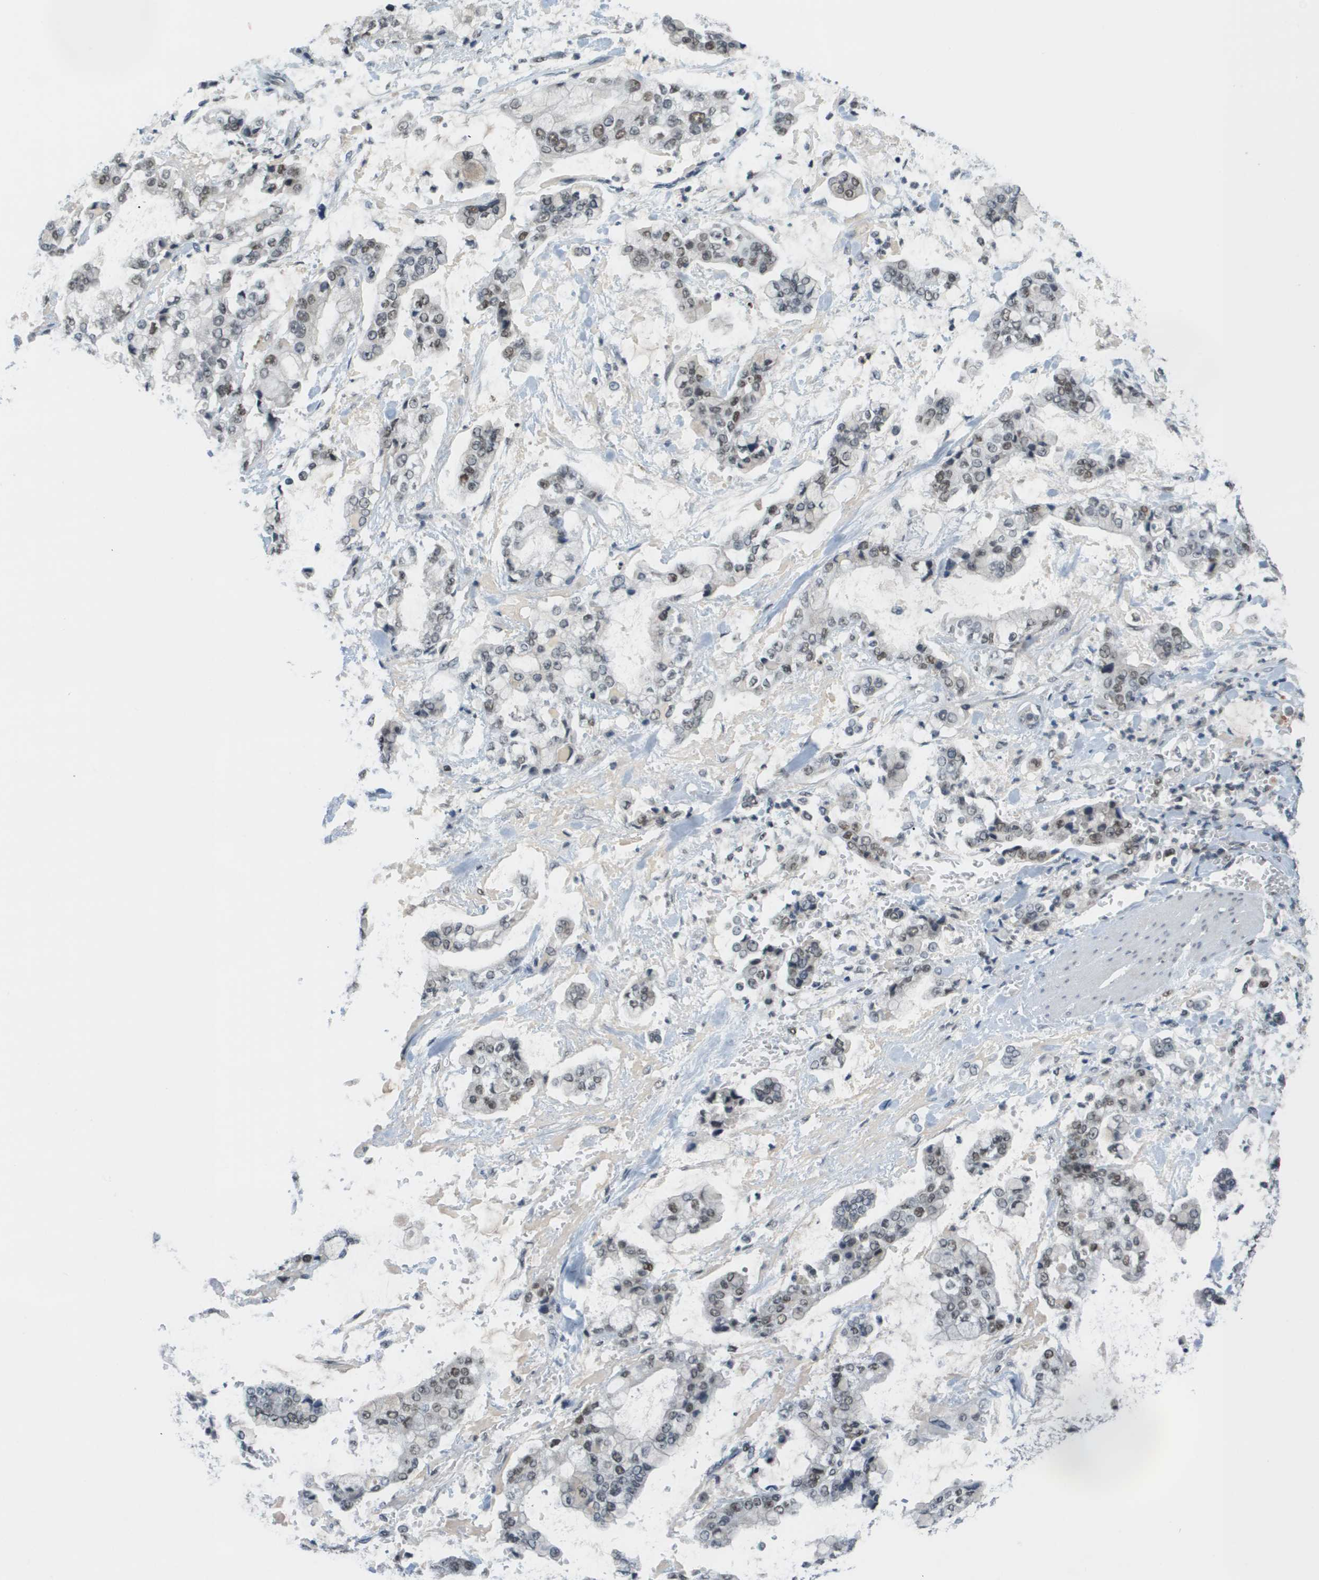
{"staining": {"intensity": "moderate", "quantity": "25%-75%", "location": "nuclear"}, "tissue": "stomach cancer", "cell_type": "Tumor cells", "image_type": "cancer", "snomed": [{"axis": "morphology", "description": "Normal tissue, NOS"}, {"axis": "morphology", "description": "Adenocarcinoma, NOS"}, {"axis": "topography", "description": "Stomach, upper"}, {"axis": "topography", "description": "Stomach"}], "caption": "Stomach cancer stained with DAB immunohistochemistry displays medium levels of moderate nuclear expression in approximately 25%-75% of tumor cells.", "gene": "CBX5", "patient": {"sex": "male", "age": 76}}